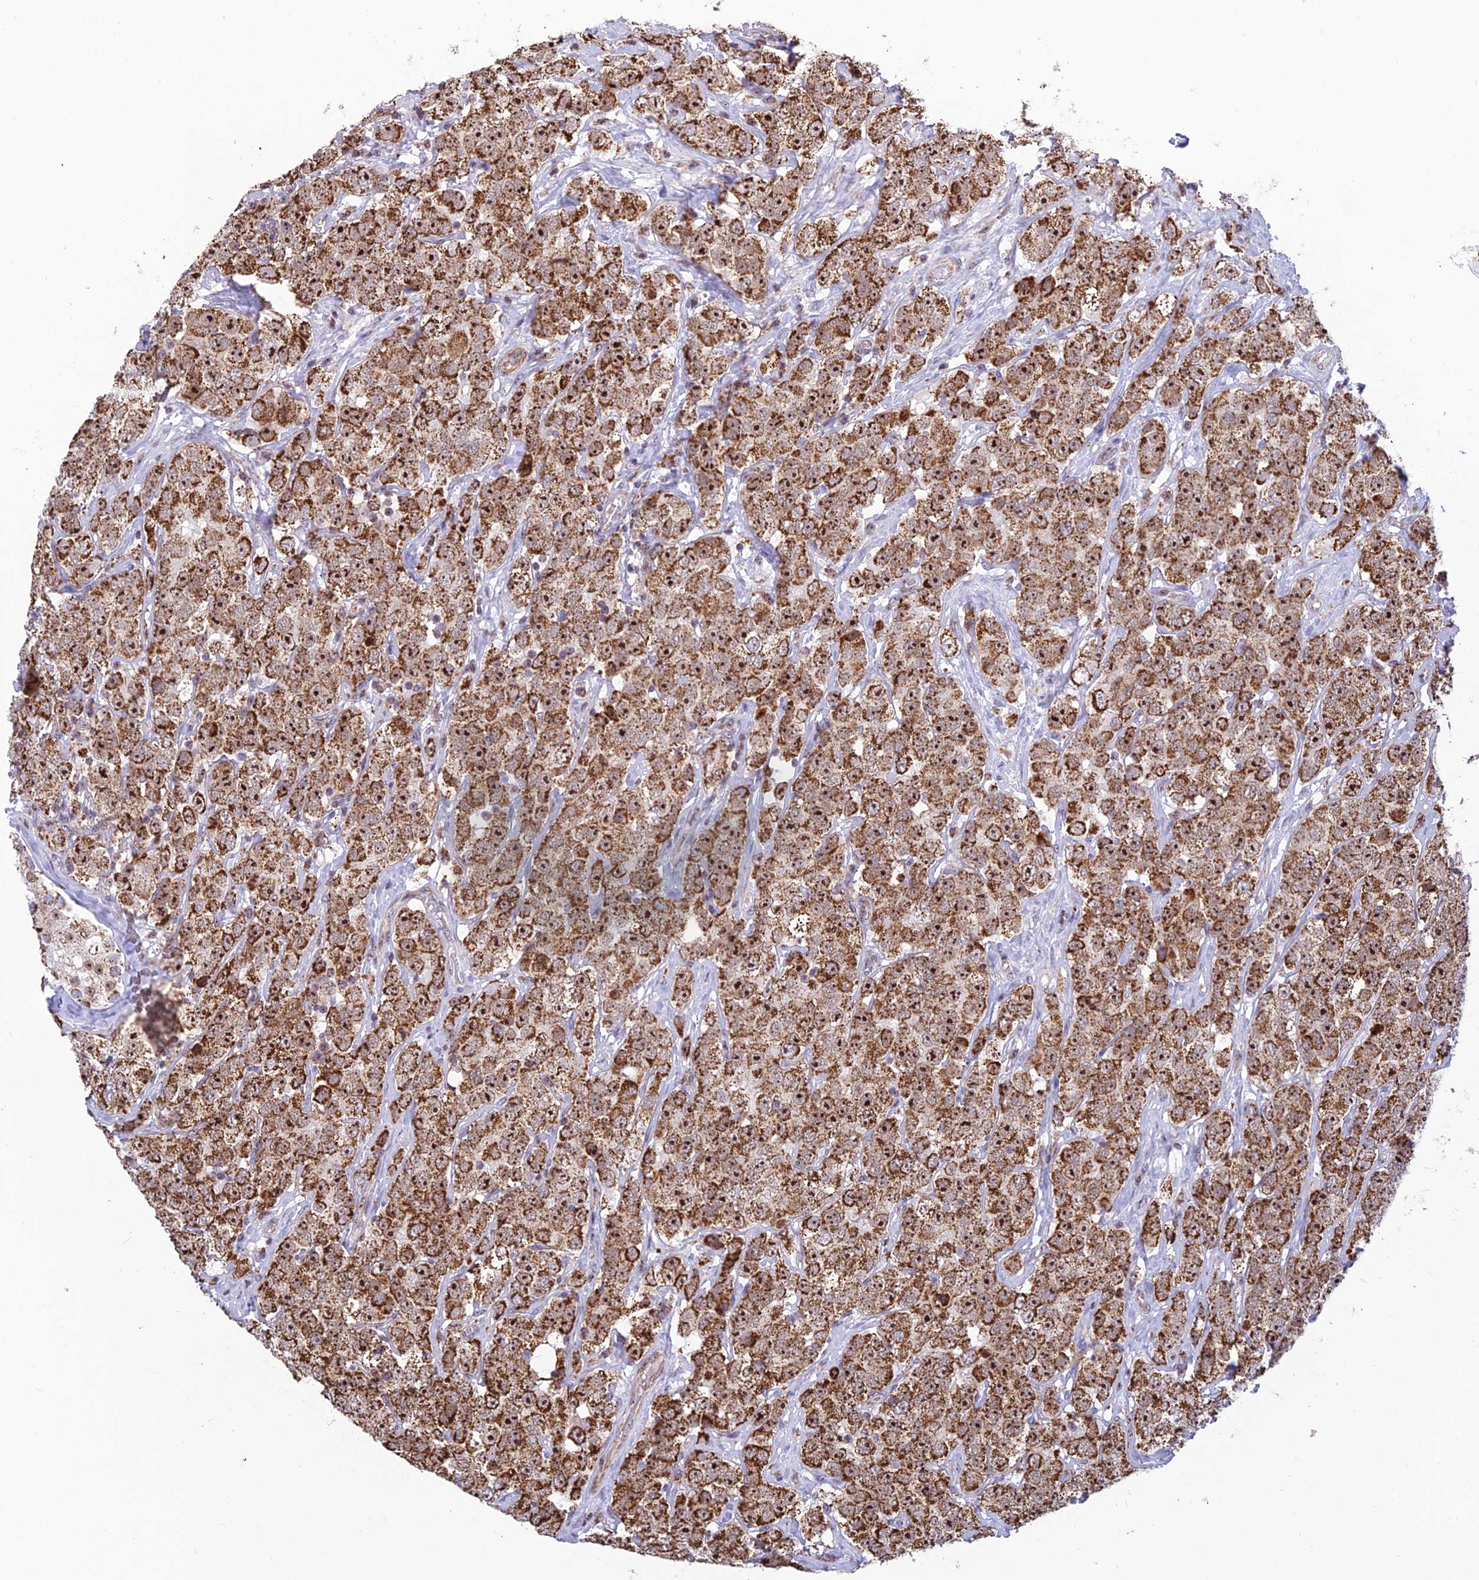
{"staining": {"intensity": "strong", "quantity": ">75%", "location": "cytoplasmic/membranous,nuclear"}, "tissue": "testis cancer", "cell_type": "Tumor cells", "image_type": "cancer", "snomed": [{"axis": "morphology", "description": "Seminoma, NOS"}, {"axis": "topography", "description": "Testis"}], "caption": "An immunohistochemistry (IHC) histopathology image of tumor tissue is shown. Protein staining in brown highlights strong cytoplasmic/membranous and nuclear positivity in testis cancer (seminoma) within tumor cells.", "gene": "POLR1G", "patient": {"sex": "male", "age": 28}}